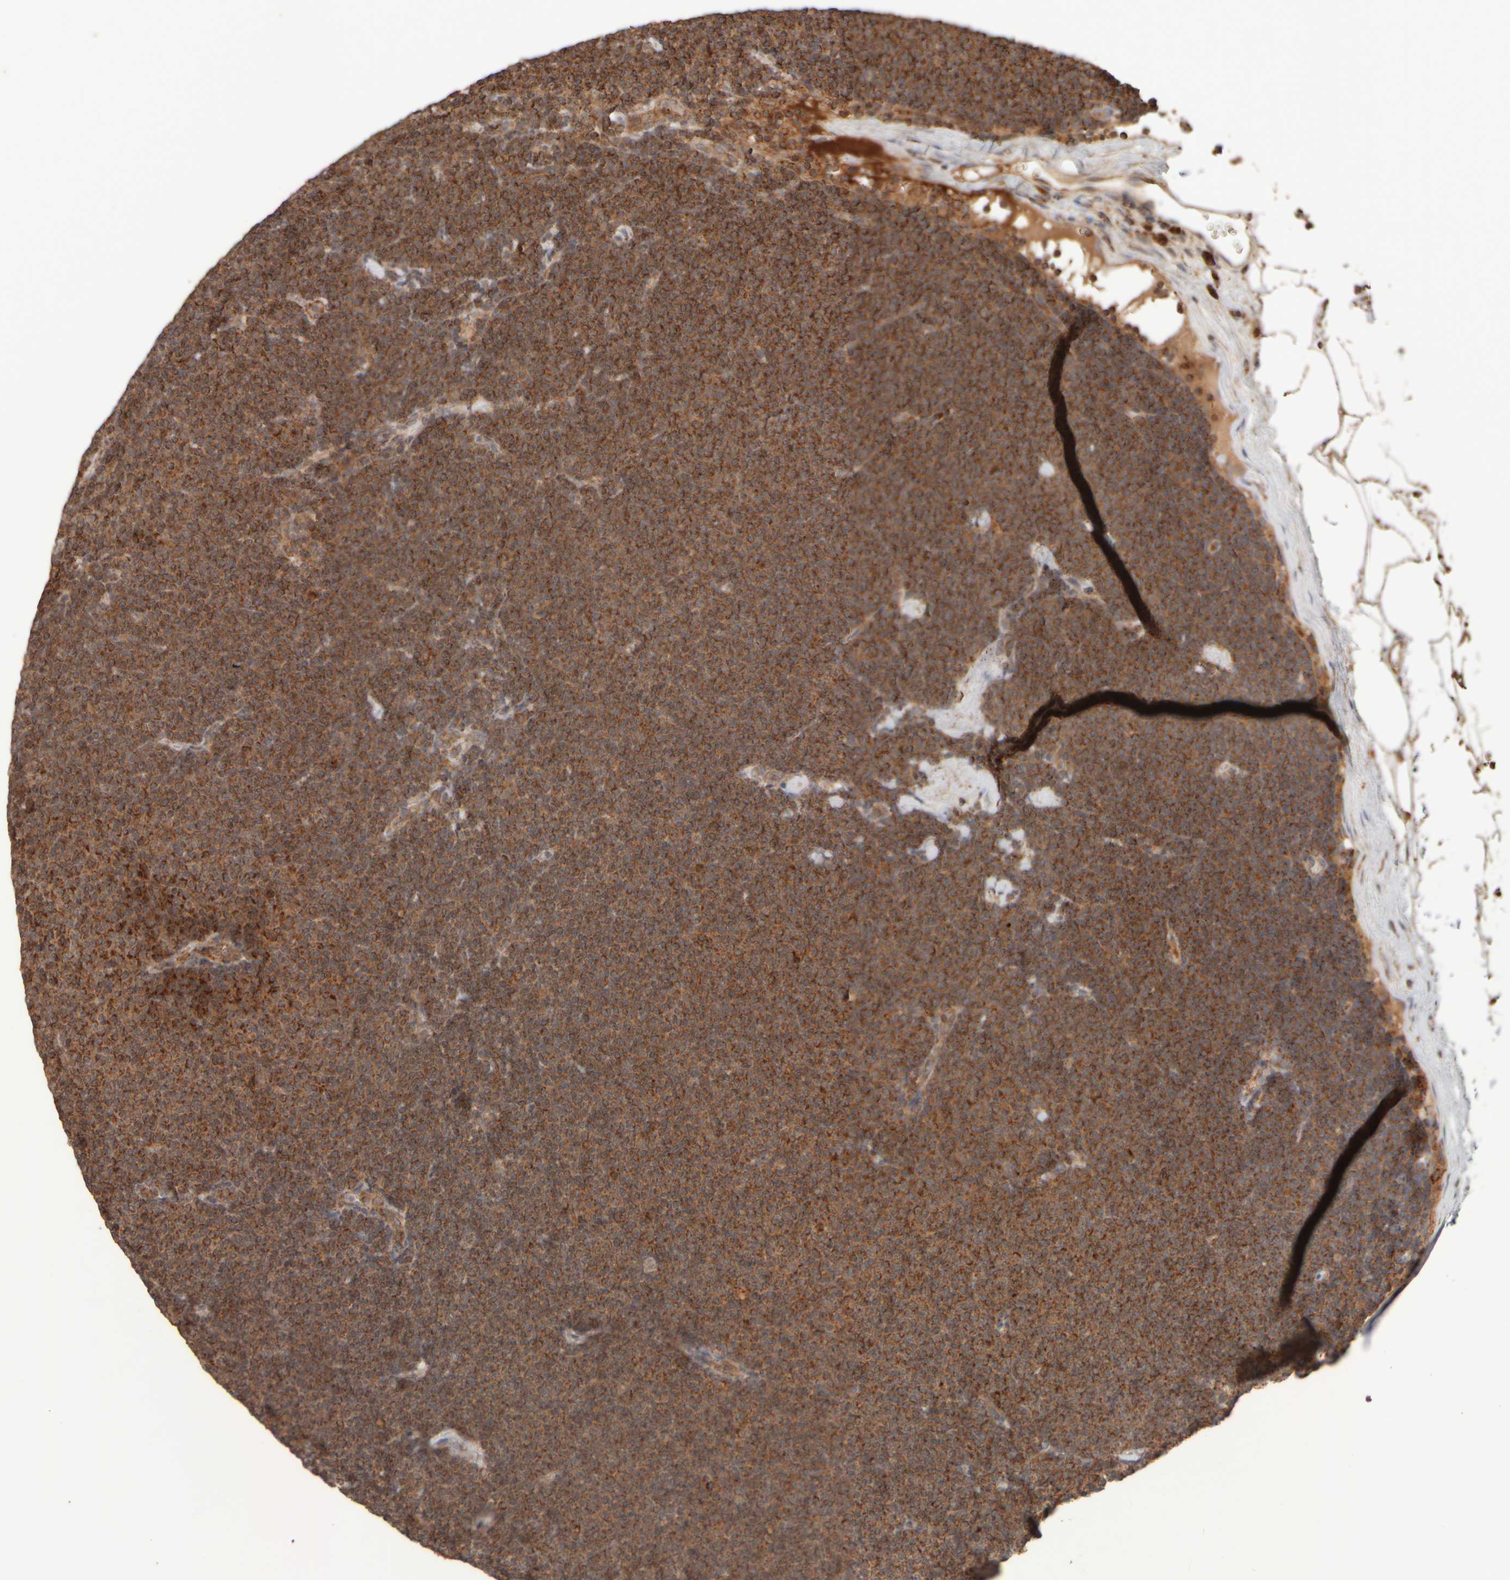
{"staining": {"intensity": "strong", "quantity": ">75%", "location": "cytoplasmic/membranous"}, "tissue": "lymphoma", "cell_type": "Tumor cells", "image_type": "cancer", "snomed": [{"axis": "morphology", "description": "Malignant lymphoma, non-Hodgkin's type, Low grade"}, {"axis": "topography", "description": "Lymph node"}], "caption": "High-magnification brightfield microscopy of lymphoma stained with DAB (3,3'-diaminobenzidine) (brown) and counterstained with hematoxylin (blue). tumor cells exhibit strong cytoplasmic/membranous positivity is seen in about>75% of cells.", "gene": "EIF2B3", "patient": {"sex": "female", "age": 53}}